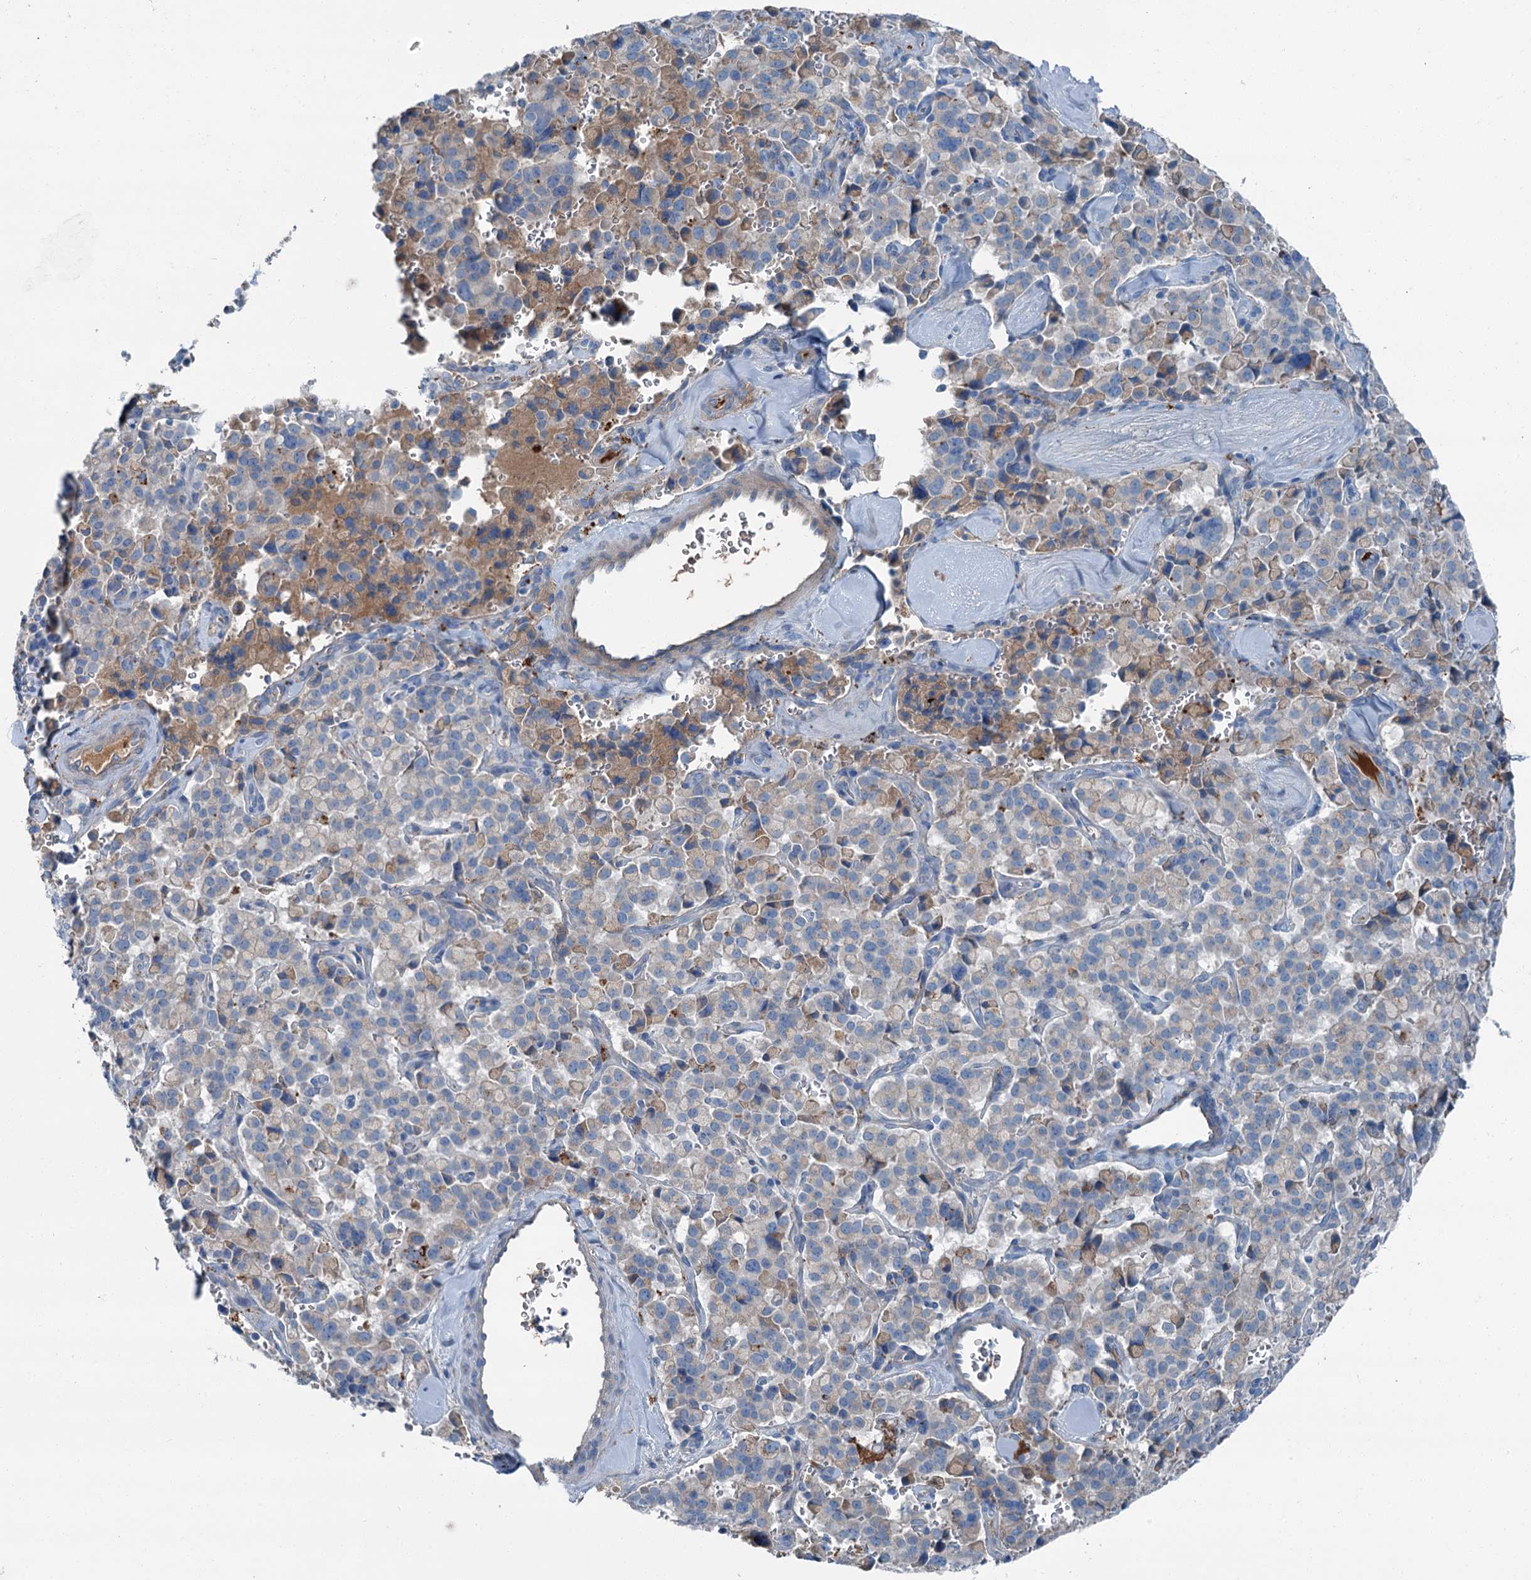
{"staining": {"intensity": "negative", "quantity": "none", "location": "none"}, "tissue": "pancreatic cancer", "cell_type": "Tumor cells", "image_type": "cancer", "snomed": [{"axis": "morphology", "description": "Adenocarcinoma, NOS"}, {"axis": "topography", "description": "Pancreas"}], "caption": "Immunohistochemical staining of pancreatic cancer exhibits no significant staining in tumor cells.", "gene": "AXL", "patient": {"sex": "male", "age": 65}}